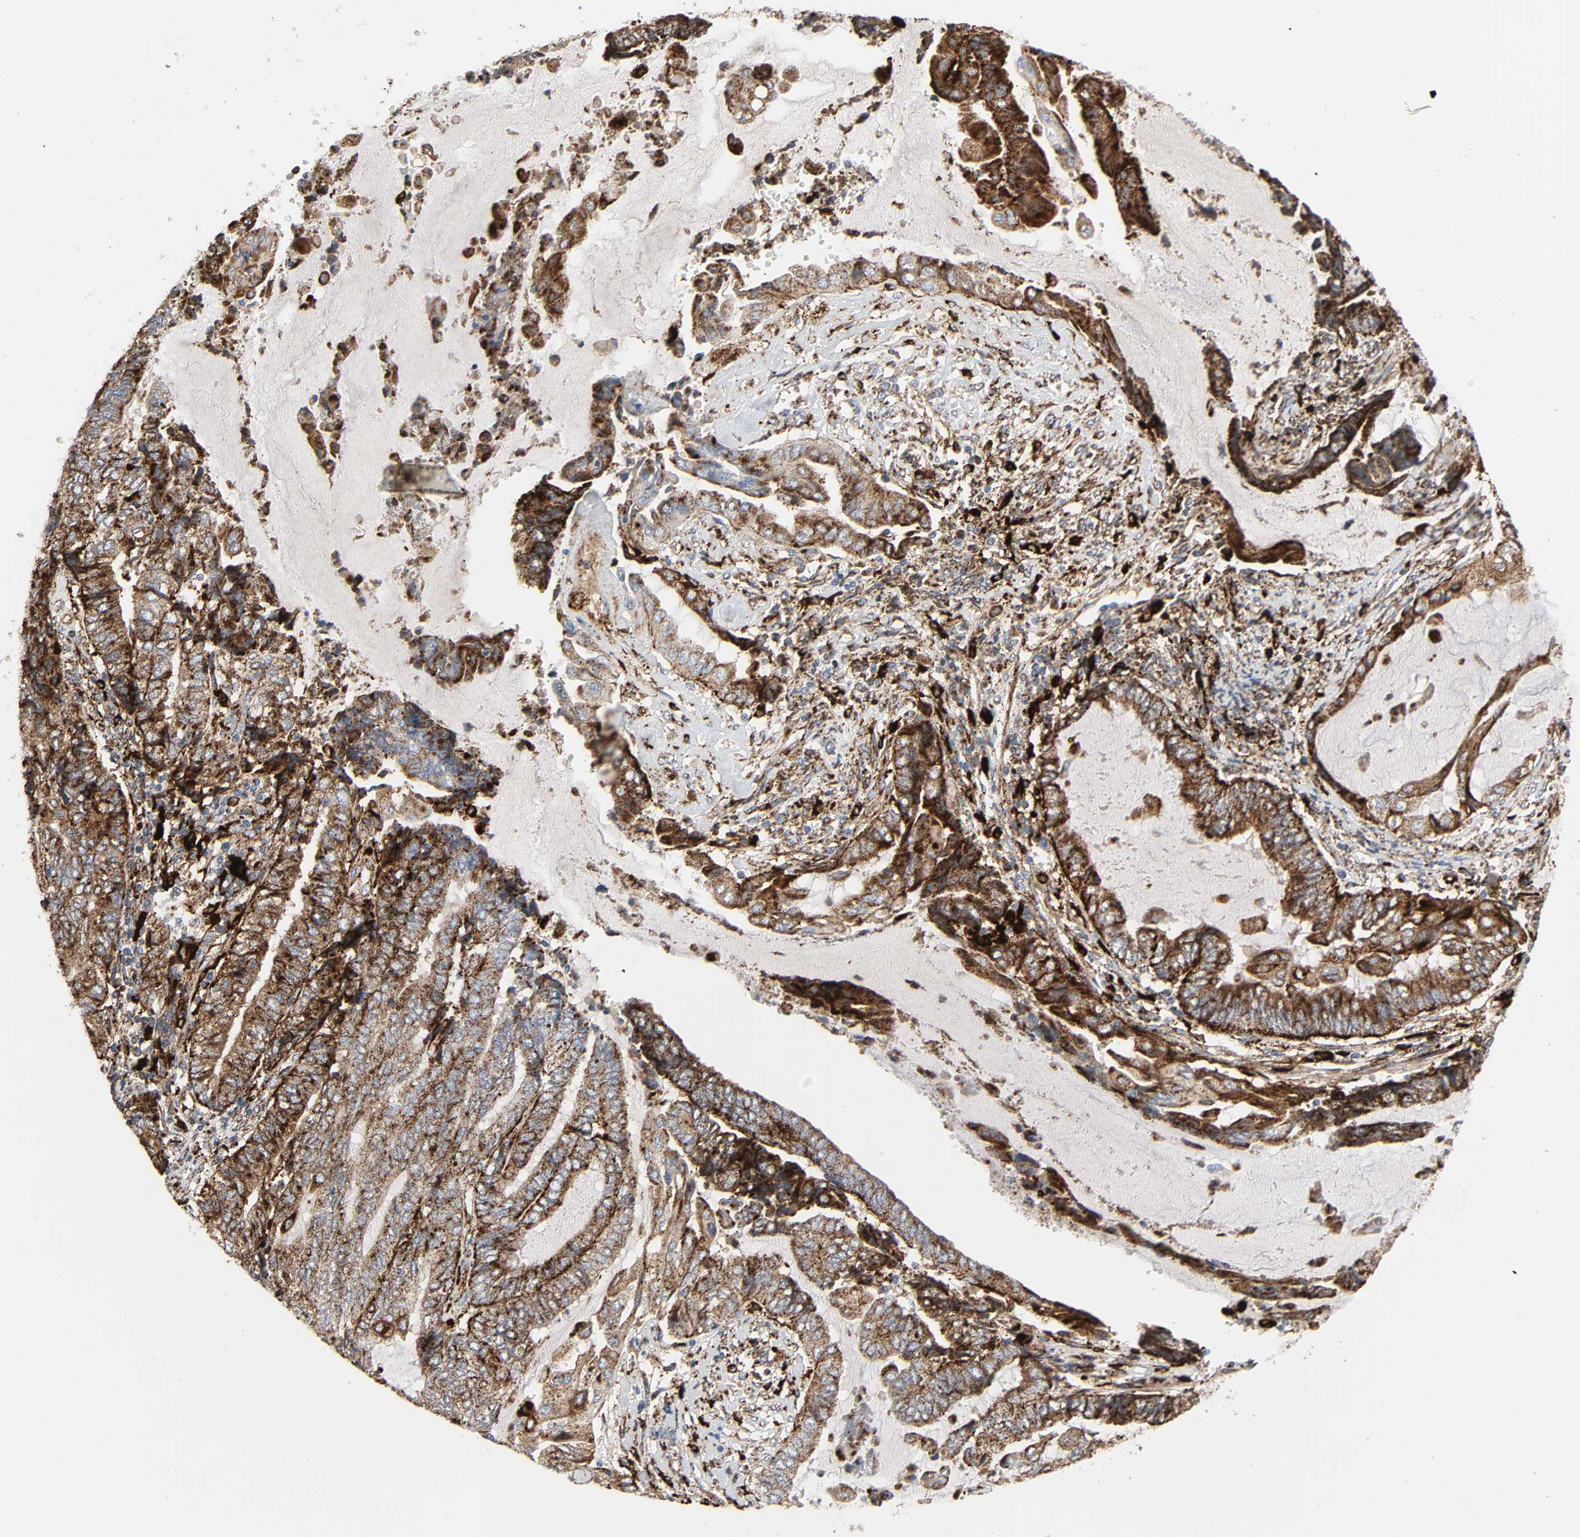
{"staining": {"intensity": "strong", "quantity": ">75%", "location": "cytoplasmic/membranous"}, "tissue": "endometrial cancer", "cell_type": "Tumor cells", "image_type": "cancer", "snomed": [{"axis": "morphology", "description": "Adenocarcinoma, NOS"}, {"axis": "topography", "description": "Uterus"}, {"axis": "topography", "description": "Endometrium"}], "caption": "A histopathology image of human endometrial cancer stained for a protein exhibits strong cytoplasmic/membranous brown staining in tumor cells.", "gene": "PSAP", "patient": {"sex": "female", "age": 70}}